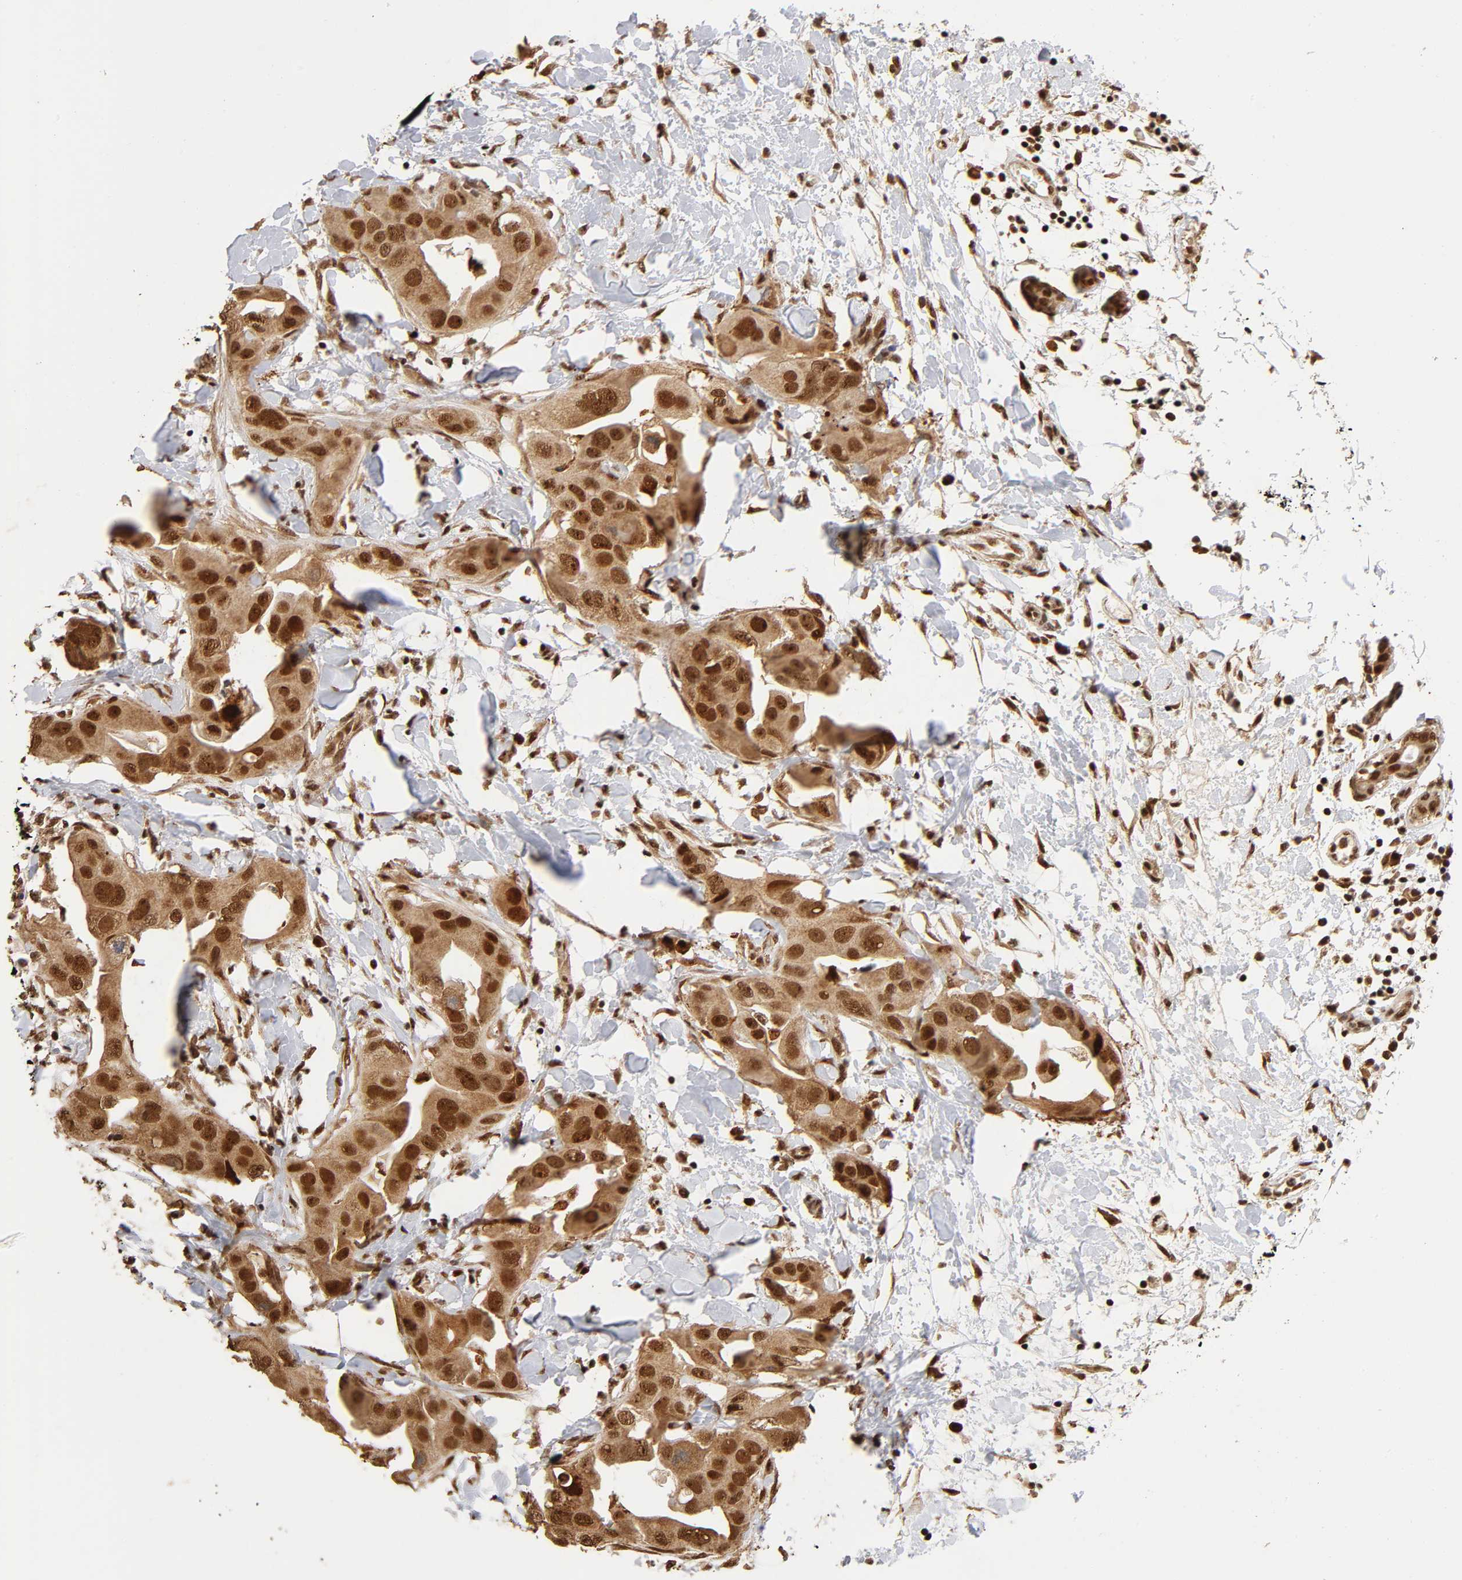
{"staining": {"intensity": "strong", "quantity": ">75%", "location": "cytoplasmic/membranous,nuclear"}, "tissue": "breast cancer", "cell_type": "Tumor cells", "image_type": "cancer", "snomed": [{"axis": "morphology", "description": "Duct carcinoma"}, {"axis": "topography", "description": "Breast"}], "caption": "Intraductal carcinoma (breast) stained with a protein marker reveals strong staining in tumor cells.", "gene": "RNF122", "patient": {"sex": "female", "age": 40}}